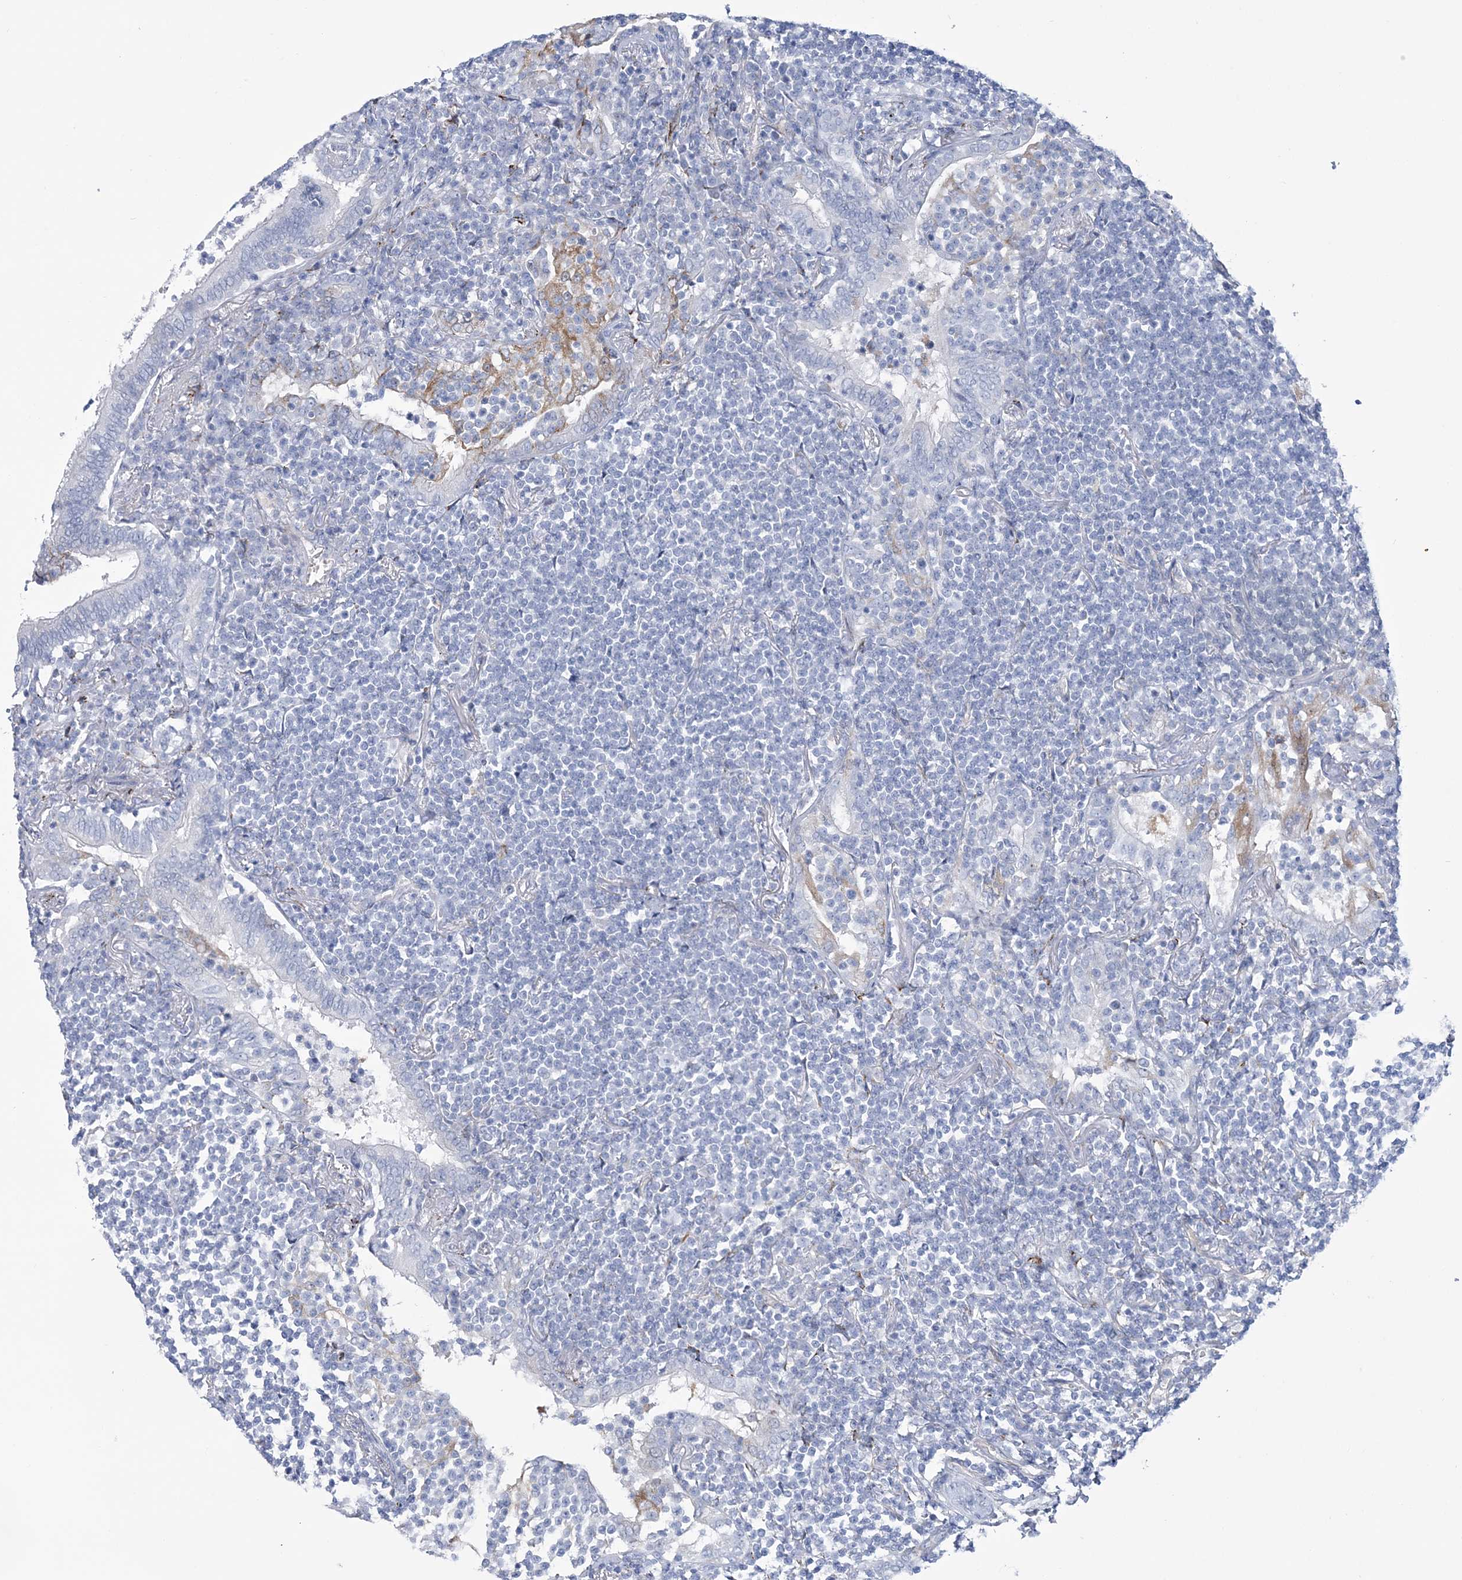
{"staining": {"intensity": "negative", "quantity": "none", "location": "none"}, "tissue": "lymphoma", "cell_type": "Tumor cells", "image_type": "cancer", "snomed": [{"axis": "morphology", "description": "Malignant lymphoma, non-Hodgkin's type, Low grade"}, {"axis": "topography", "description": "Lung"}], "caption": "This is a histopathology image of immunohistochemistry (IHC) staining of lymphoma, which shows no expression in tumor cells.", "gene": "RAB11FIP5", "patient": {"sex": "female", "age": 71}}